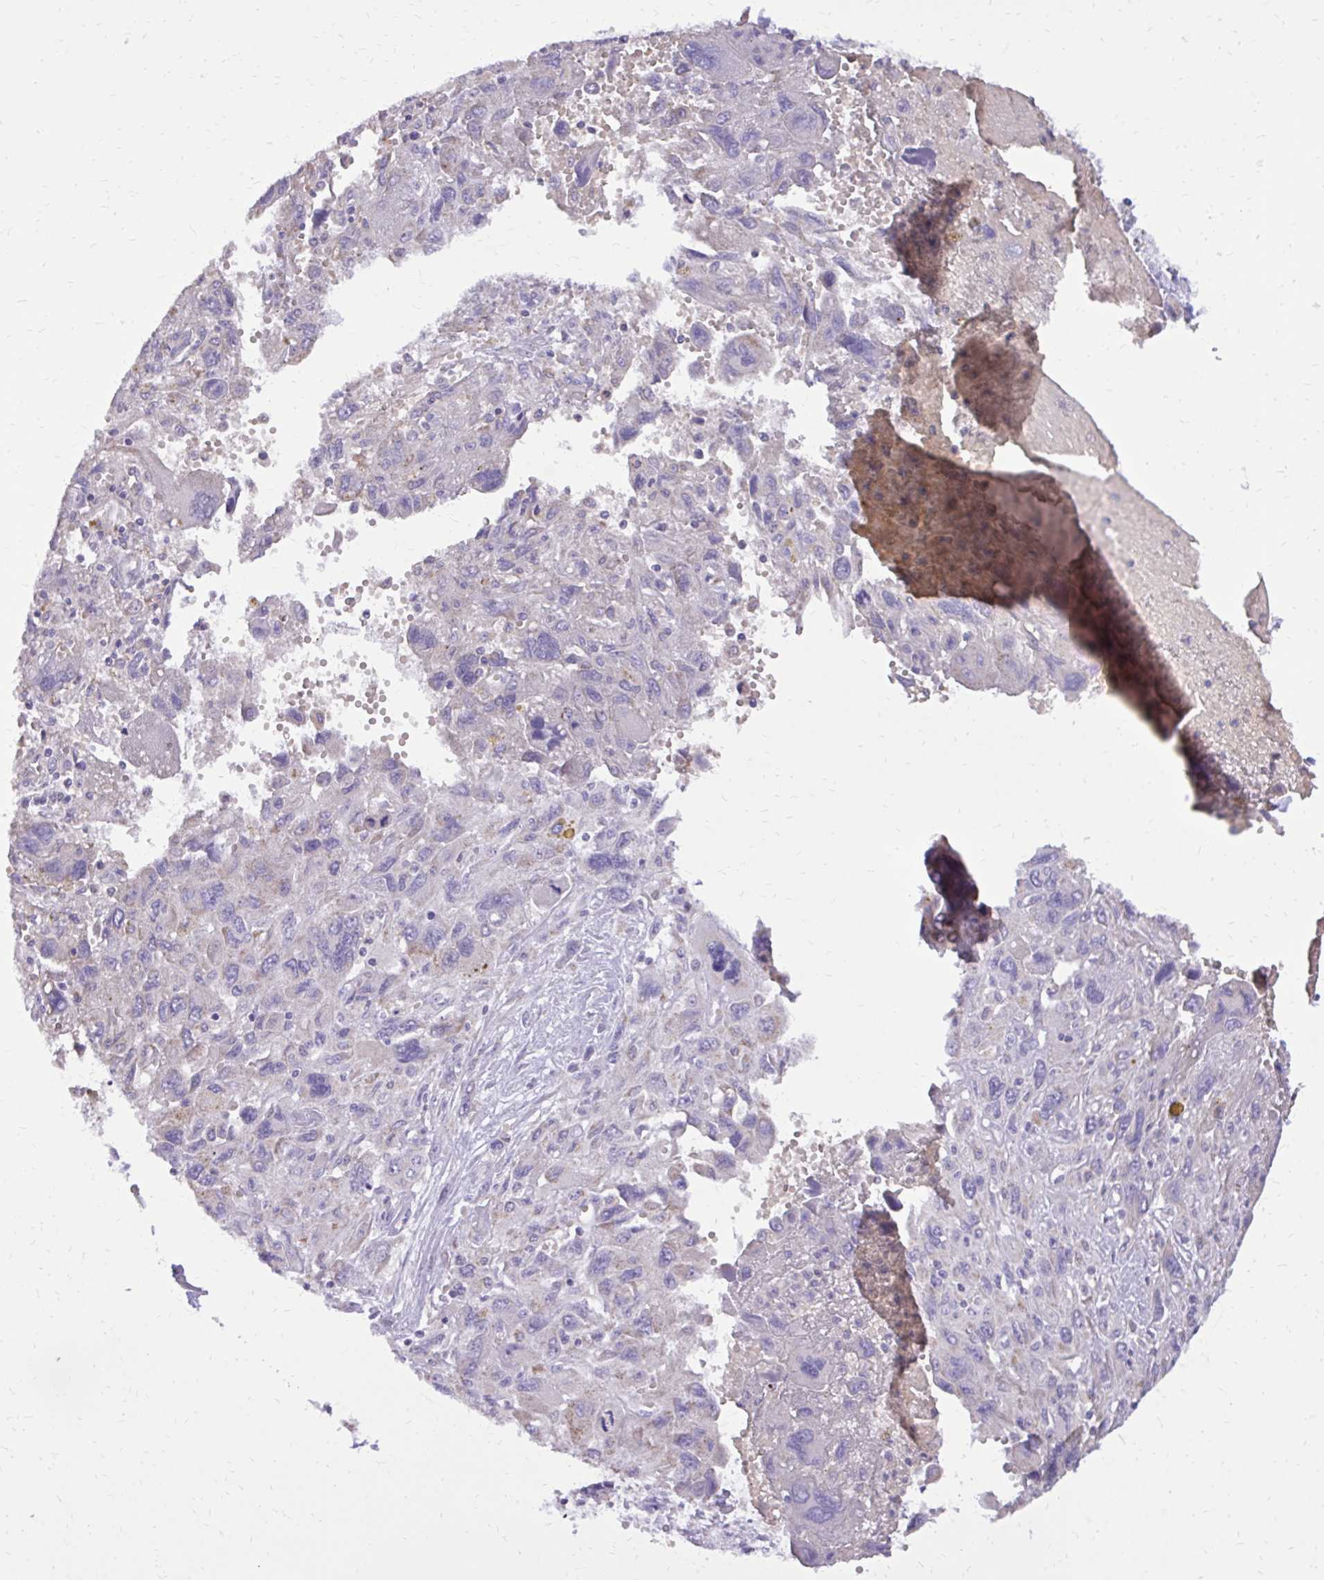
{"staining": {"intensity": "negative", "quantity": "none", "location": "none"}, "tissue": "pancreatic cancer", "cell_type": "Tumor cells", "image_type": "cancer", "snomed": [{"axis": "morphology", "description": "Adenocarcinoma, NOS"}, {"axis": "topography", "description": "Pancreas"}], "caption": "Pancreatic adenocarcinoma stained for a protein using IHC displays no staining tumor cells.", "gene": "CAT", "patient": {"sex": "female", "age": 47}}